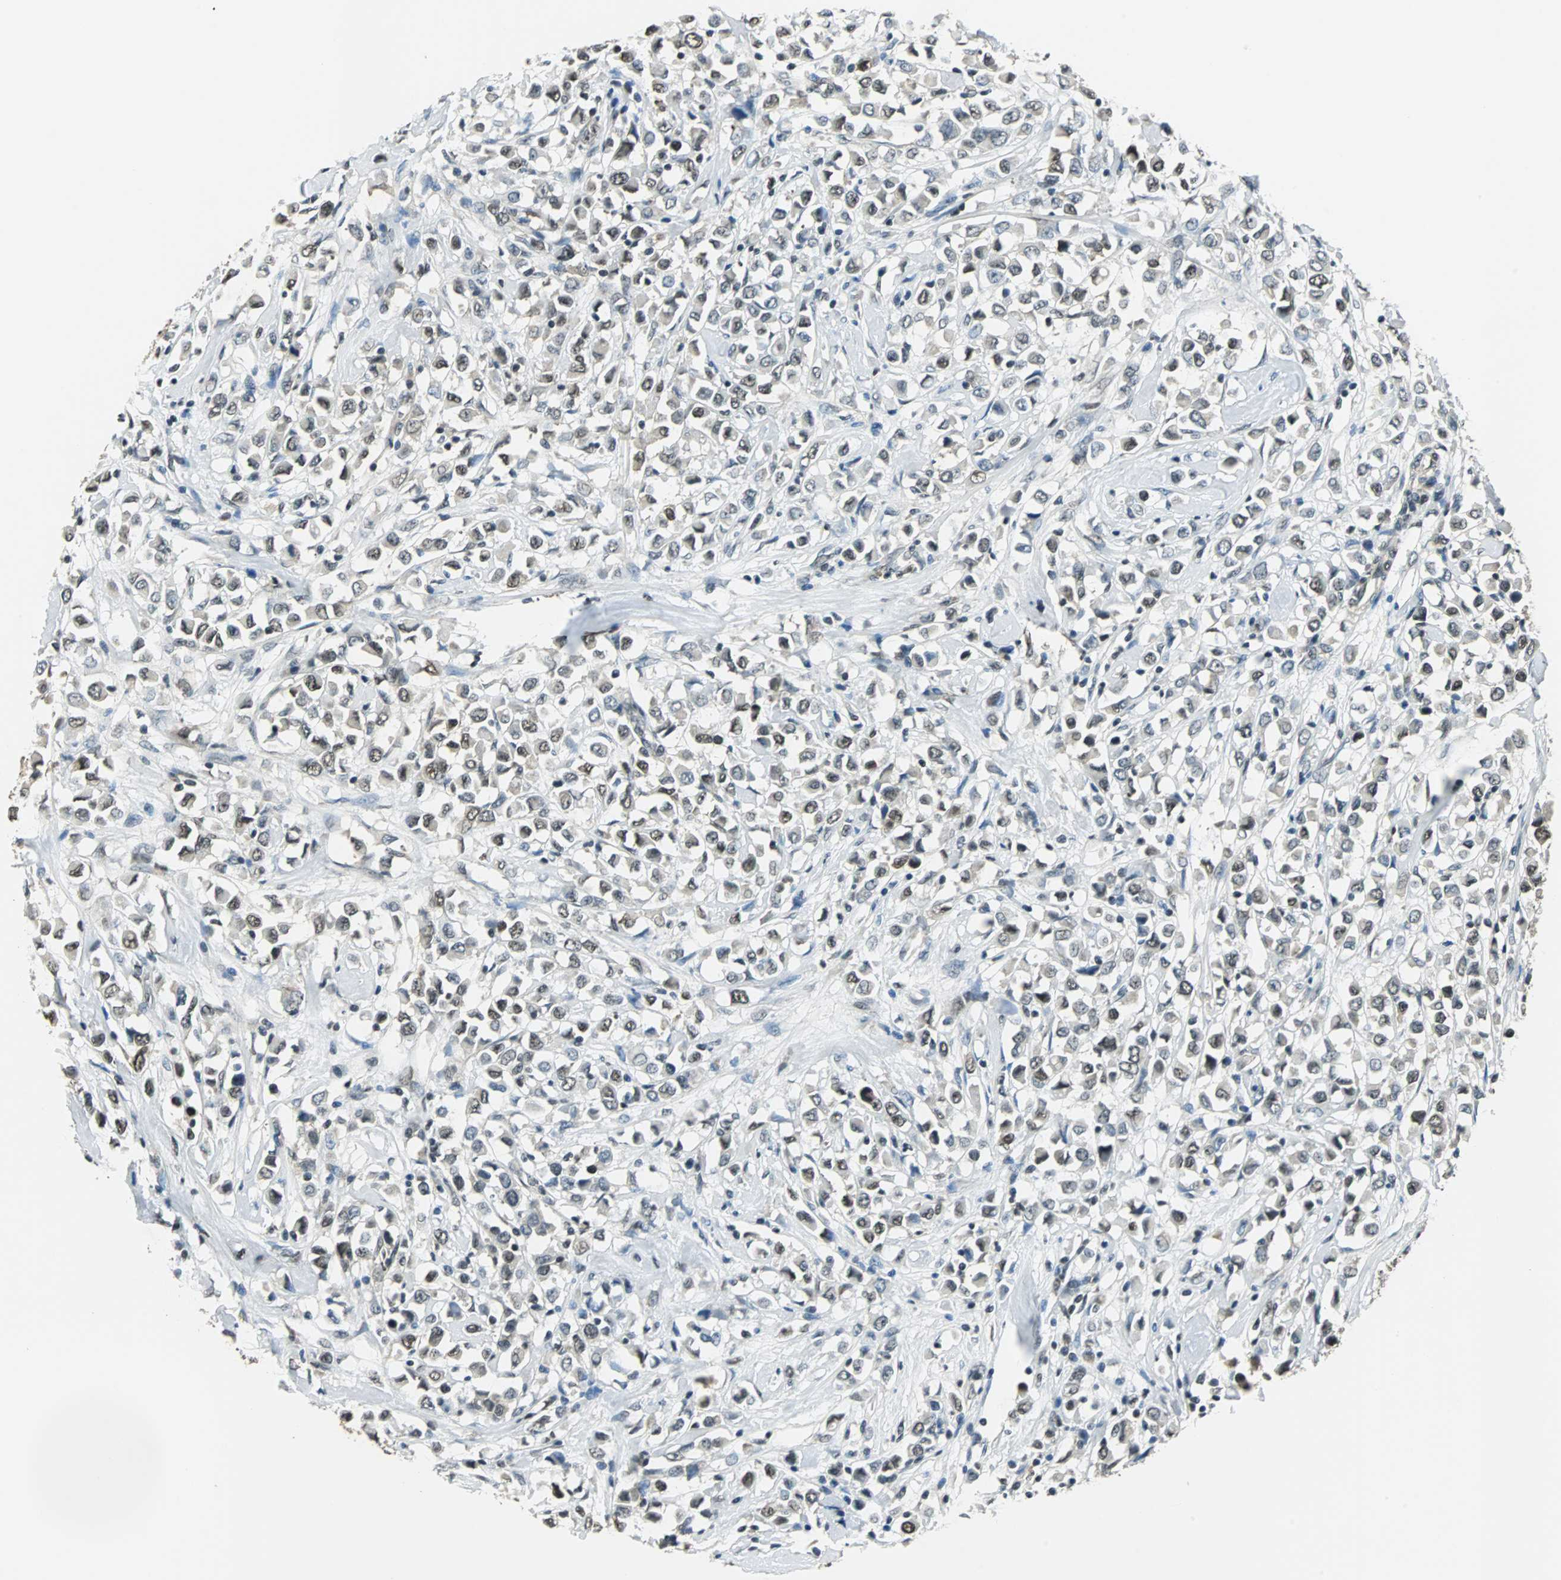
{"staining": {"intensity": "moderate", "quantity": "25%-75%", "location": "cytoplasmic/membranous,nuclear"}, "tissue": "breast cancer", "cell_type": "Tumor cells", "image_type": "cancer", "snomed": [{"axis": "morphology", "description": "Duct carcinoma"}, {"axis": "topography", "description": "Breast"}], "caption": "A photomicrograph of breast cancer (intraductal carcinoma) stained for a protein exhibits moderate cytoplasmic/membranous and nuclear brown staining in tumor cells. (DAB (3,3'-diaminobenzidine) = brown stain, brightfield microscopy at high magnification).", "gene": "RBM14", "patient": {"sex": "female", "age": 61}}